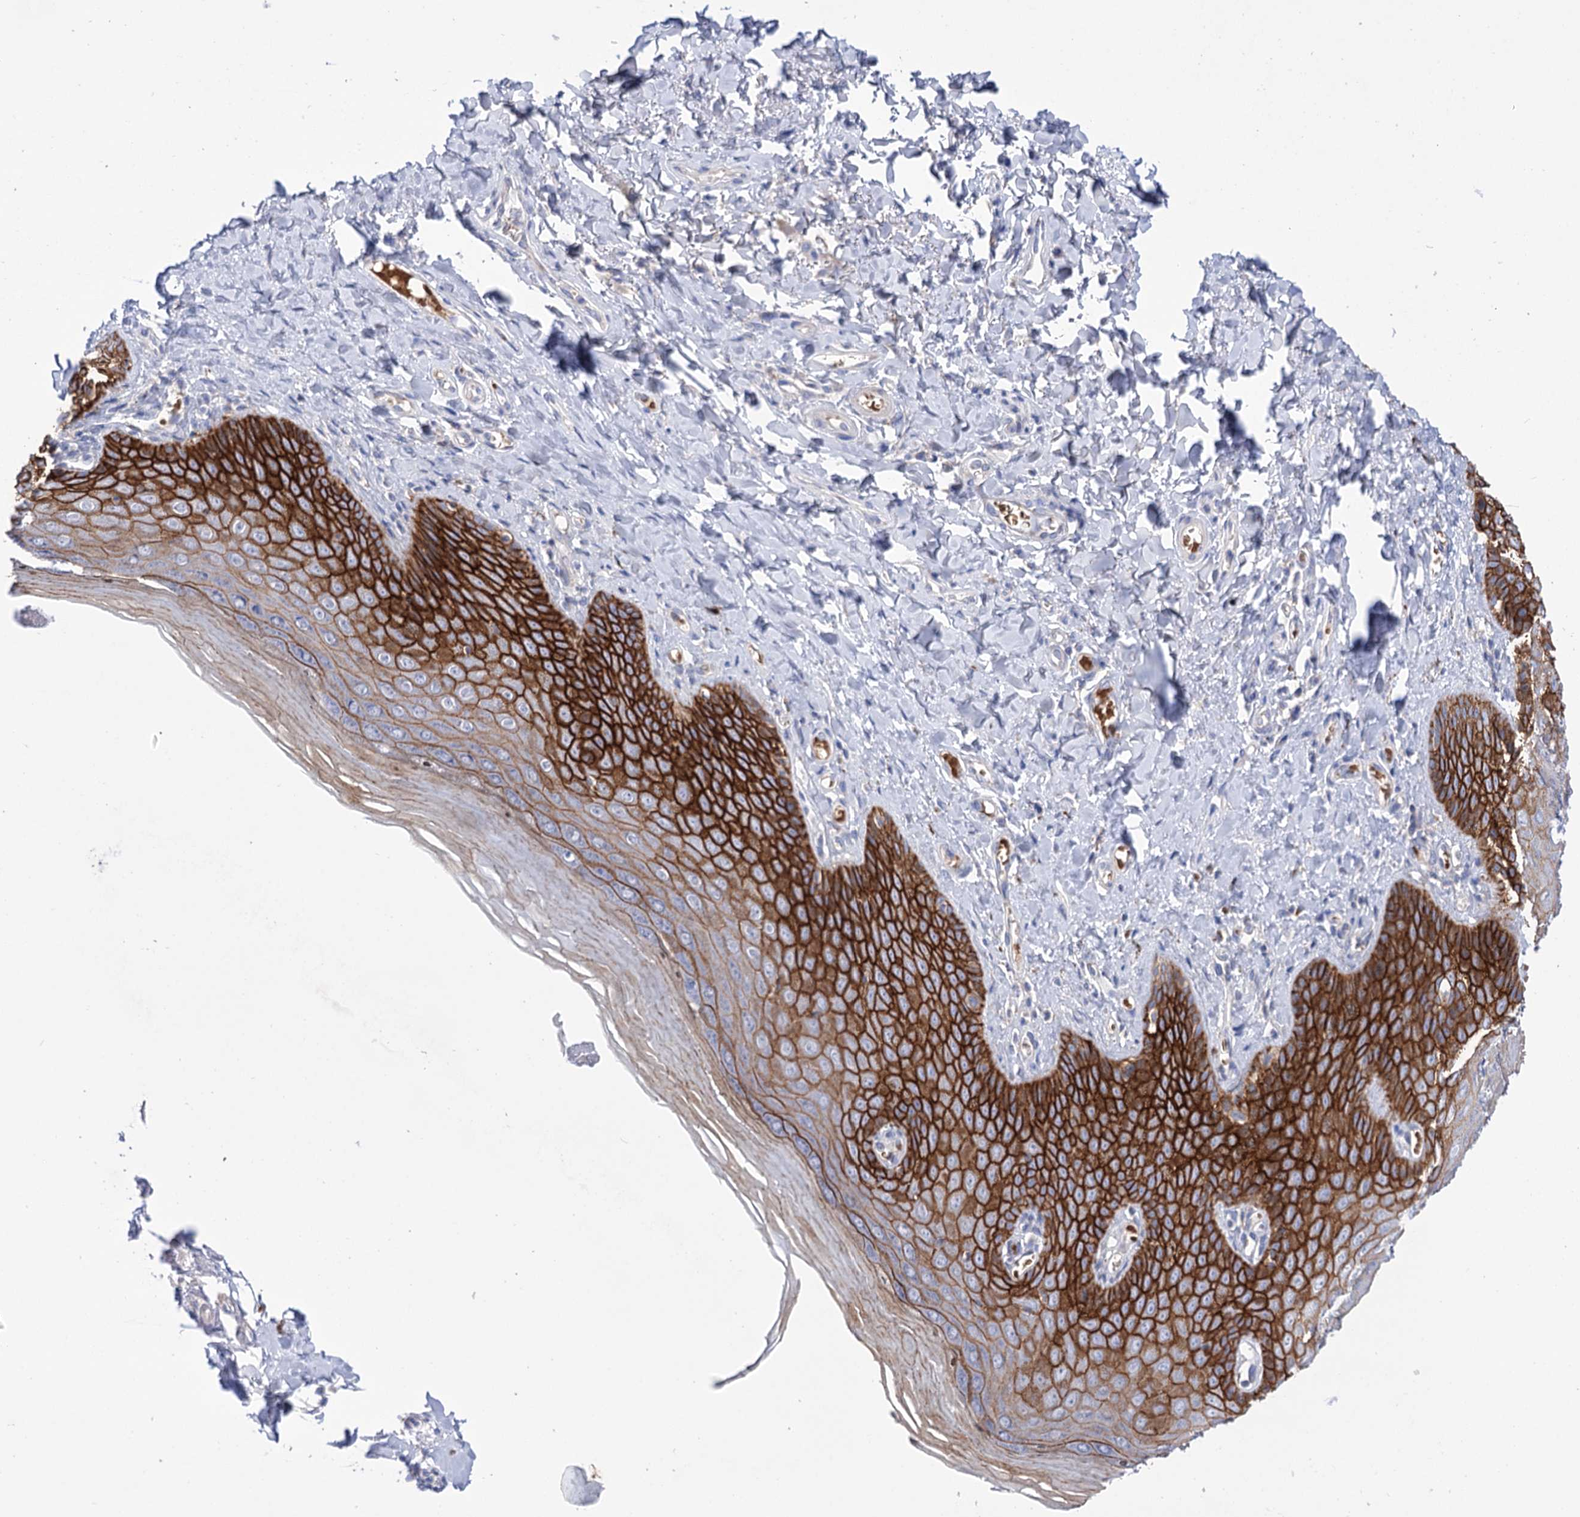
{"staining": {"intensity": "strong", "quantity": ">75%", "location": "cytoplasmic/membranous"}, "tissue": "skin", "cell_type": "Epidermal cells", "image_type": "normal", "snomed": [{"axis": "morphology", "description": "Normal tissue, NOS"}, {"axis": "topography", "description": "Anal"}], "caption": "Protein expression analysis of unremarkable human skin reveals strong cytoplasmic/membranous expression in about >75% of epidermal cells.", "gene": "YARS2", "patient": {"sex": "male", "age": 78}}